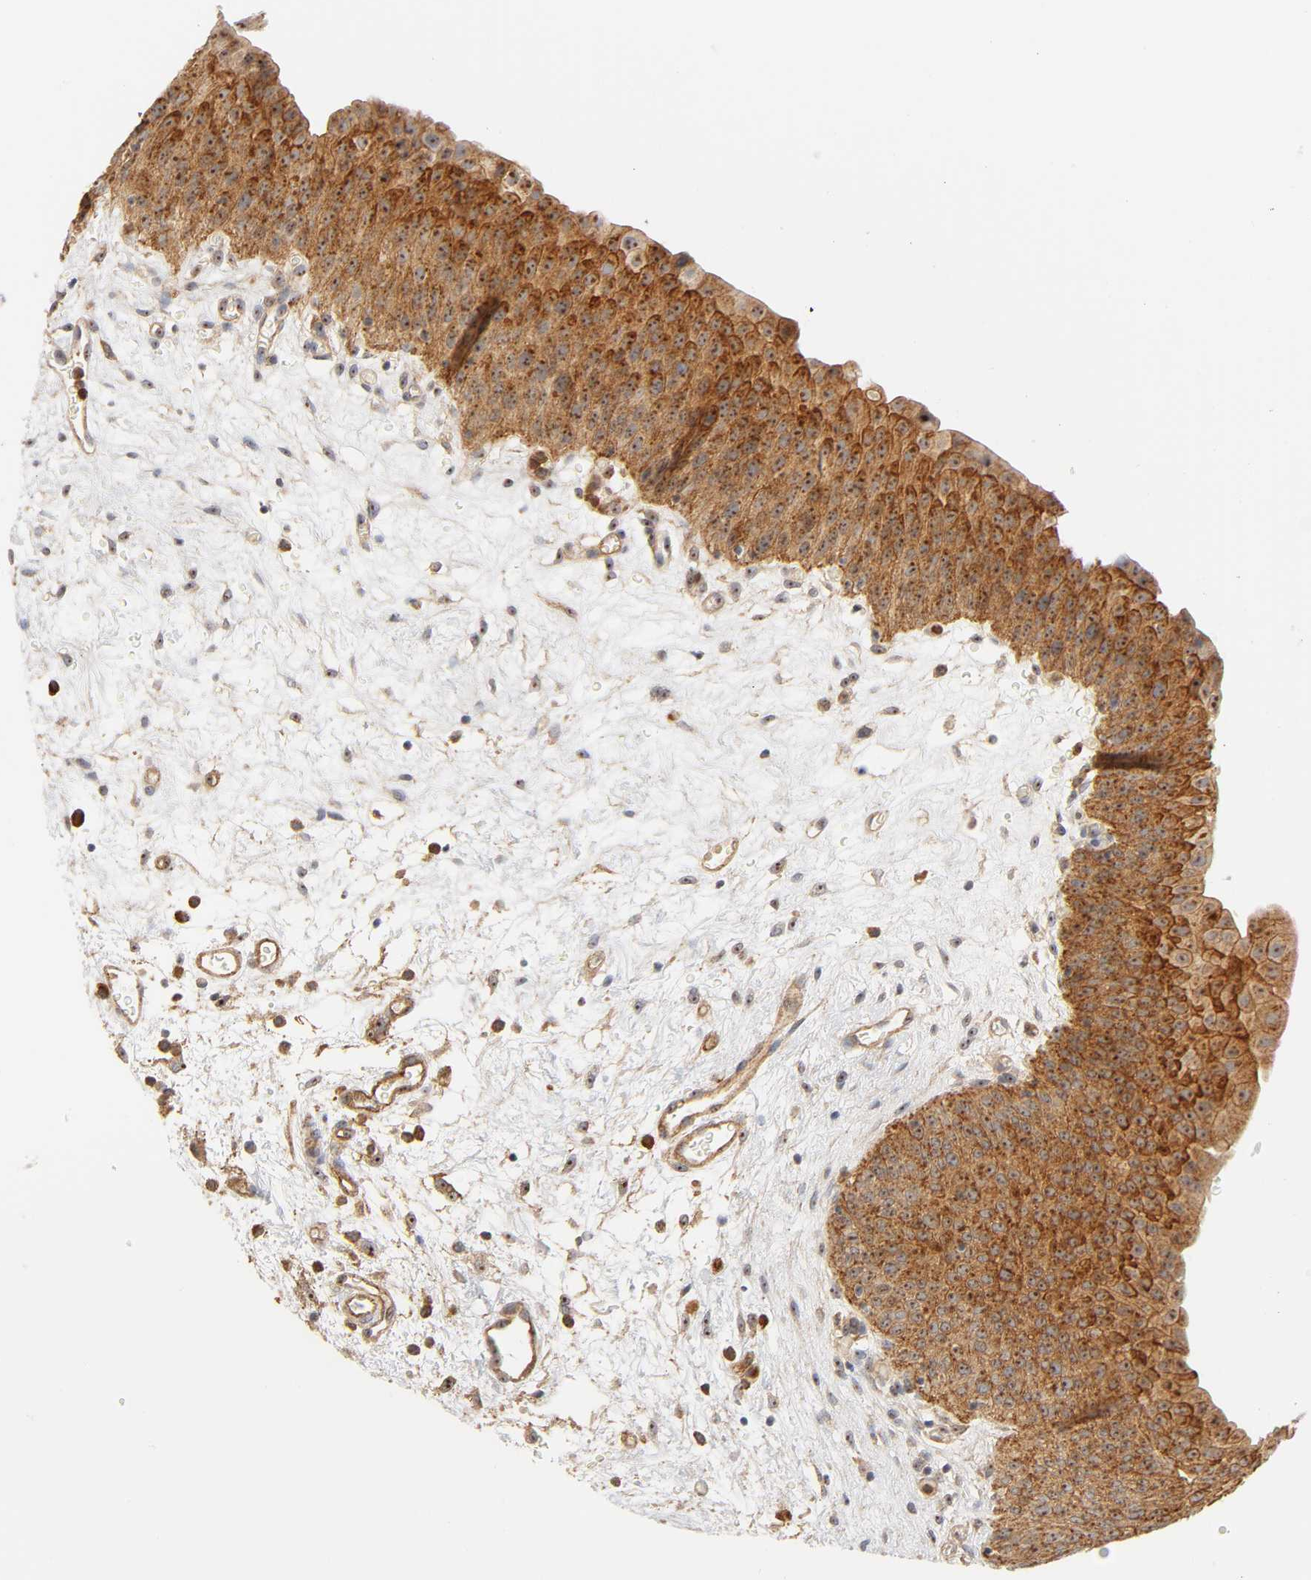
{"staining": {"intensity": "strong", "quantity": ">75%", "location": "cytoplasmic/membranous,nuclear"}, "tissue": "urinary bladder", "cell_type": "Urothelial cells", "image_type": "normal", "snomed": [{"axis": "morphology", "description": "Normal tissue, NOS"}, {"axis": "morphology", "description": "Dysplasia, NOS"}, {"axis": "topography", "description": "Urinary bladder"}], "caption": "There is high levels of strong cytoplasmic/membranous,nuclear staining in urothelial cells of unremarkable urinary bladder, as demonstrated by immunohistochemical staining (brown color).", "gene": "PLD1", "patient": {"sex": "male", "age": 35}}